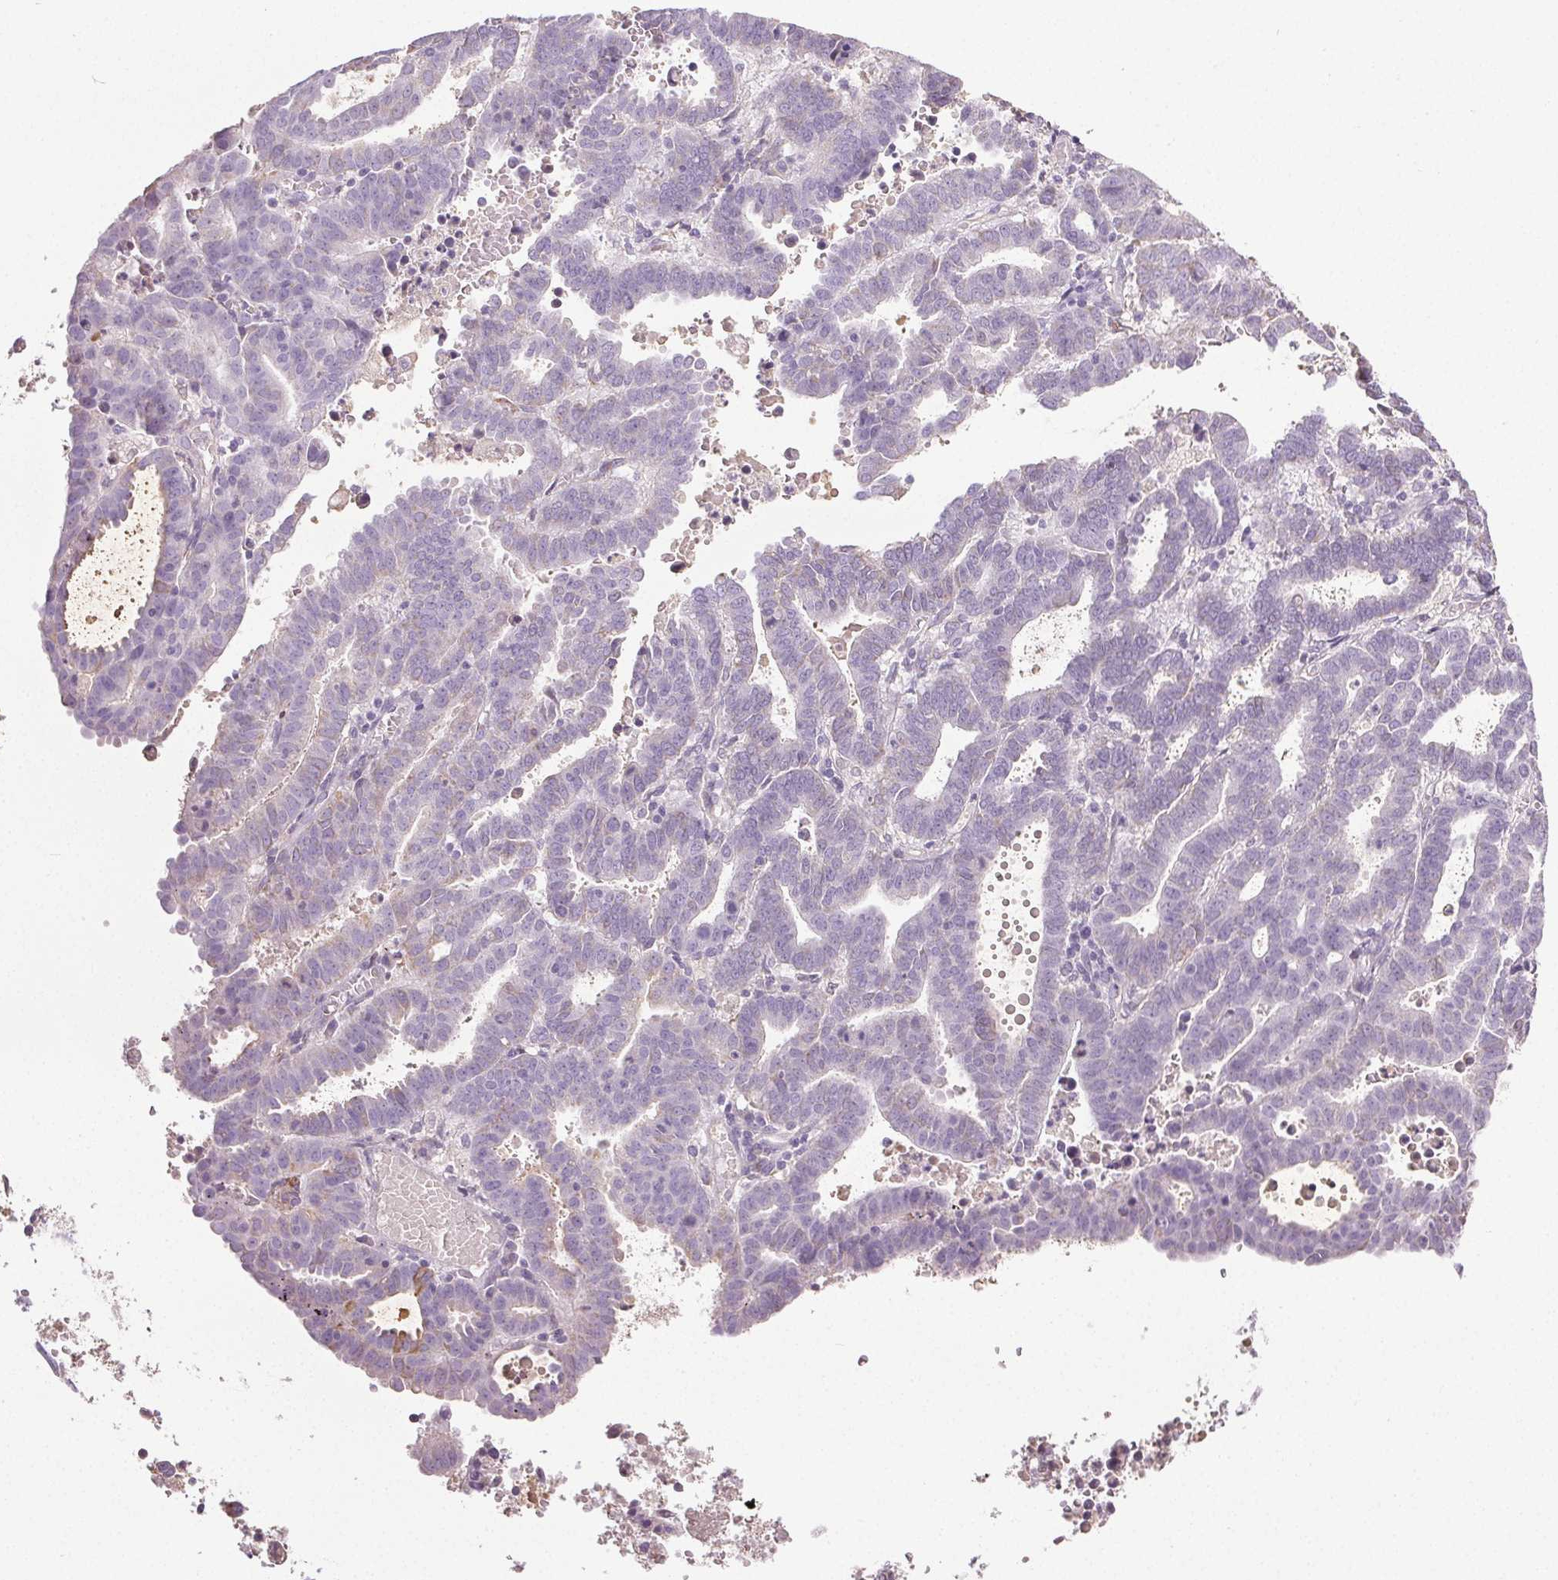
{"staining": {"intensity": "negative", "quantity": "none", "location": "none"}, "tissue": "endometrial cancer", "cell_type": "Tumor cells", "image_type": "cancer", "snomed": [{"axis": "morphology", "description": "Adenocarcinoma, NOS"}, {"axis": "topography", "description": "Uterus"}], "caption": "Tumor cells are negative for brown protein staining in endometrial cancer (adenocarcinoma).", "gene": "COL7A1", "patient": {"sex": "female", "age": 83}}